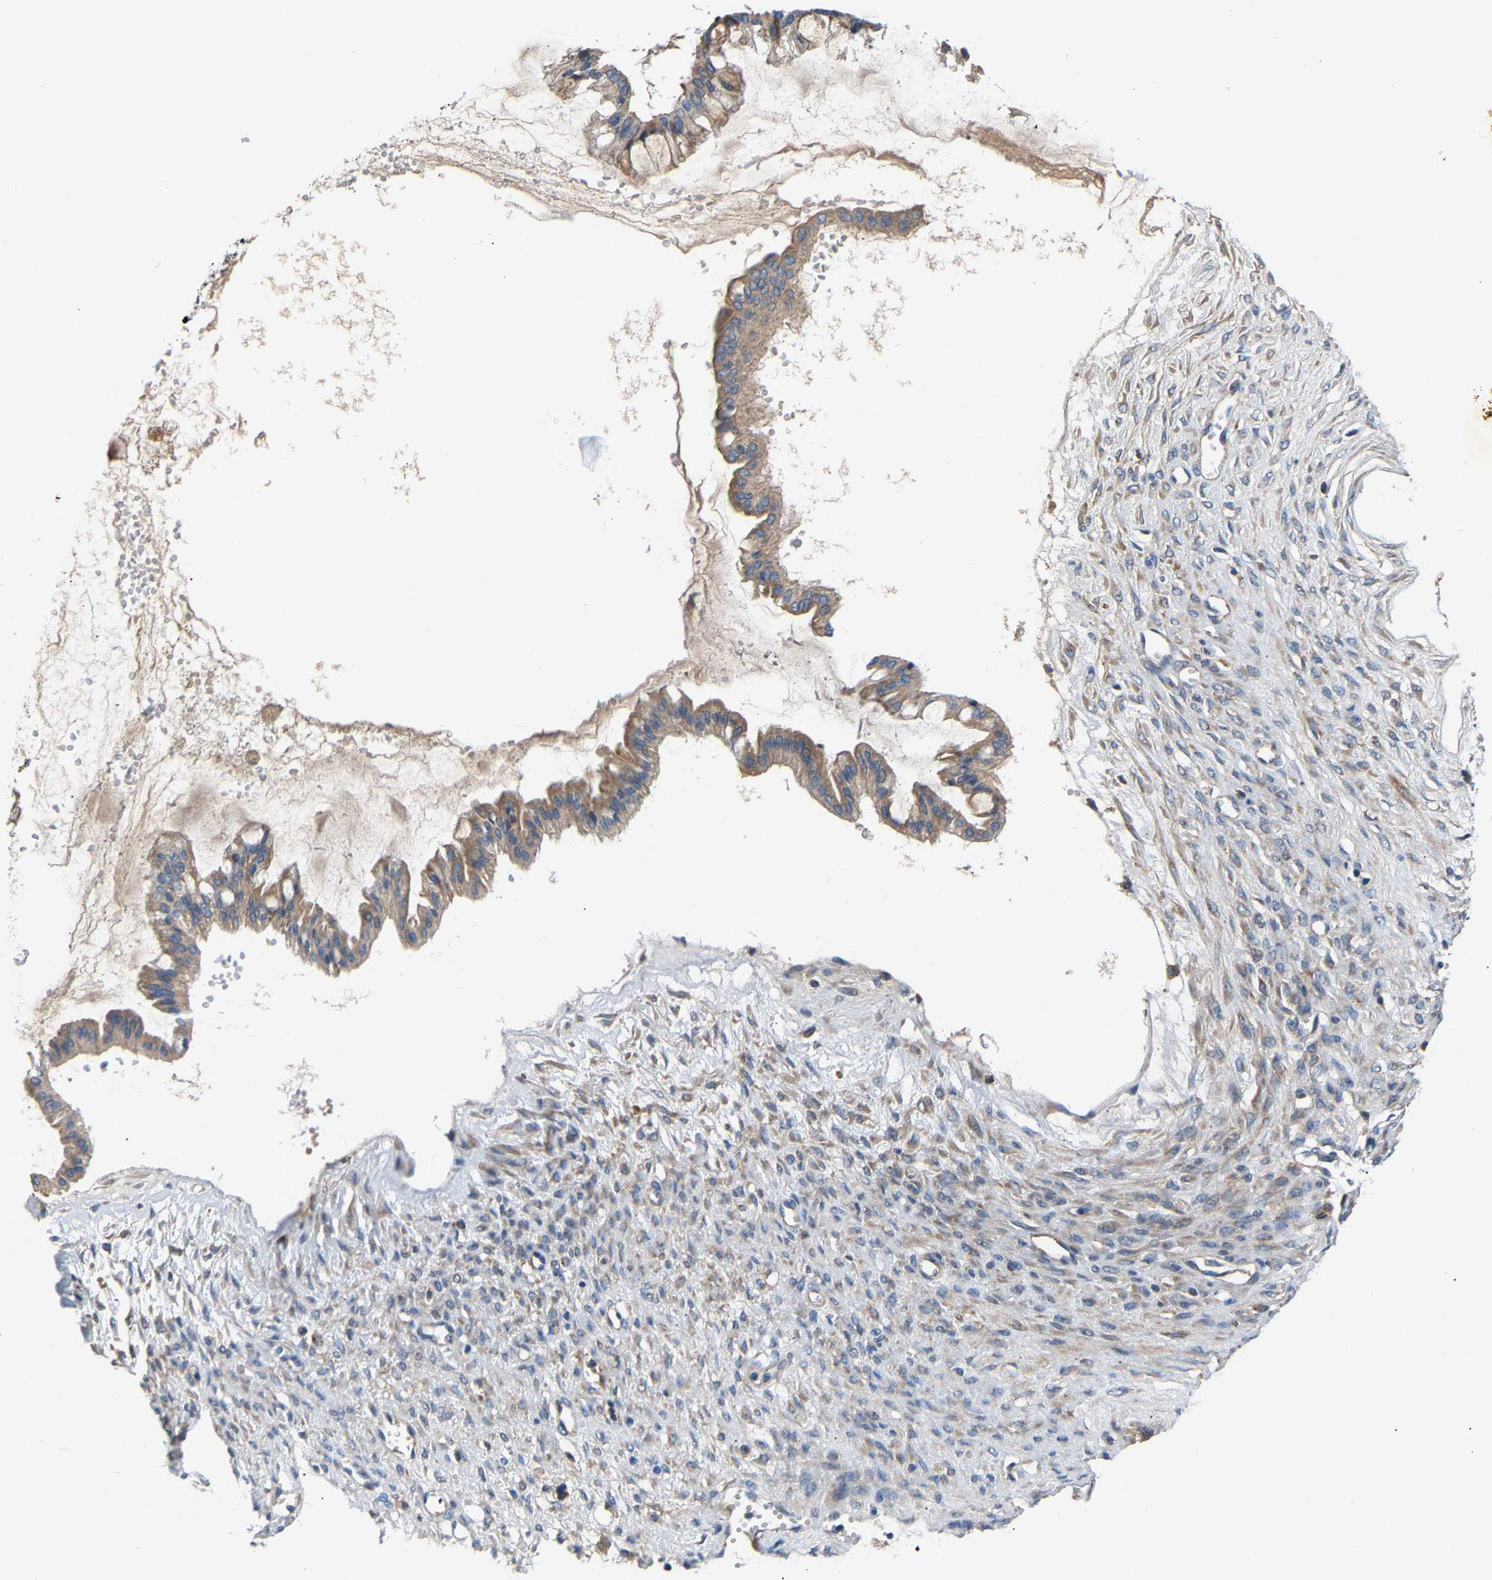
{"staining": {"intensity": "moderate", "quantity": ">75%", "location": "cytoplasmic/membranous"}, "tissue": "ovarian cancer", "cell_type": "Tumor cells", "image_type": "cancer", "snomed": [{"axis": "morphology", "description": "Cystadenocarcinoma, mucinous, NOS"}, {"axis": "topography", "description": "Ovary"}], "caption": "Immunohistochemistry micrograph of neoplastic tissue: human ovarian mucinous cystadenocarcinoma stained using immunohistochemistry (IHC) exhibits medium levels of moderate protein expression localized specifically in the cytoplasmic/membranous of tumor cells, appearing as a cytoplasmic/membranous brown color.", "gene": "CCDC171", "patient": {"sex": "female", "age": 73}}